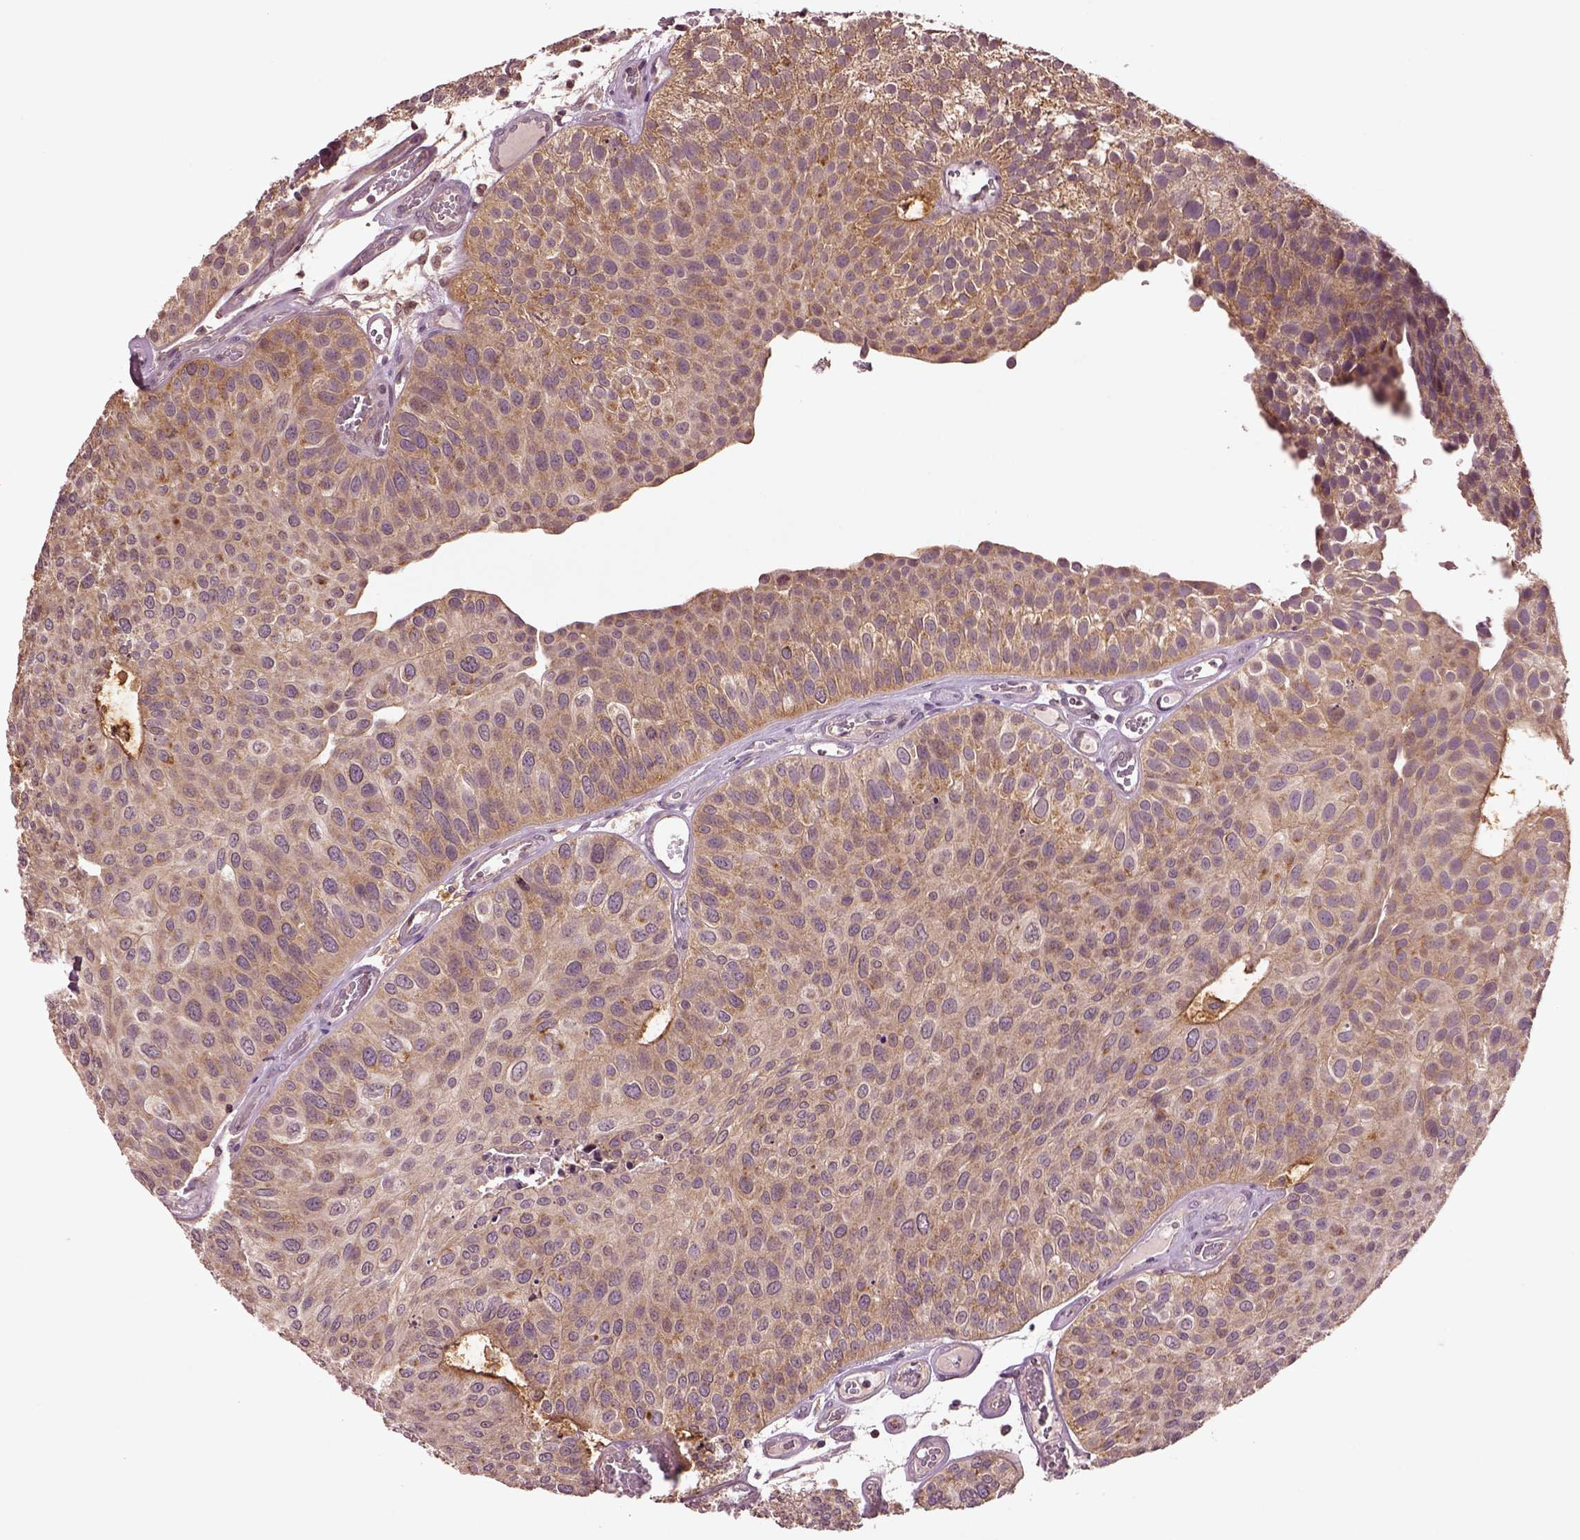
{"staining": {"intensity": "moderate", "quantity": ">75%", "location": "cytoplasmic/membranous"}, "tissue": "urothelial cancer", "cell_type": "Tumor cells", "image_type": "cancer", "snomed": [{"axis": "morphology", "description": "Urothelial carcinoma, Low grade"}, {"axis": "topography", "description": "Urinary bladder"}], "caption": "Urothelial cancer stained for a protein reveals moderate cytoplasmic/membranous positivity in tumor cells.", "gene": "MTHFS", "patient": {"sex": "female", "age": 87}}